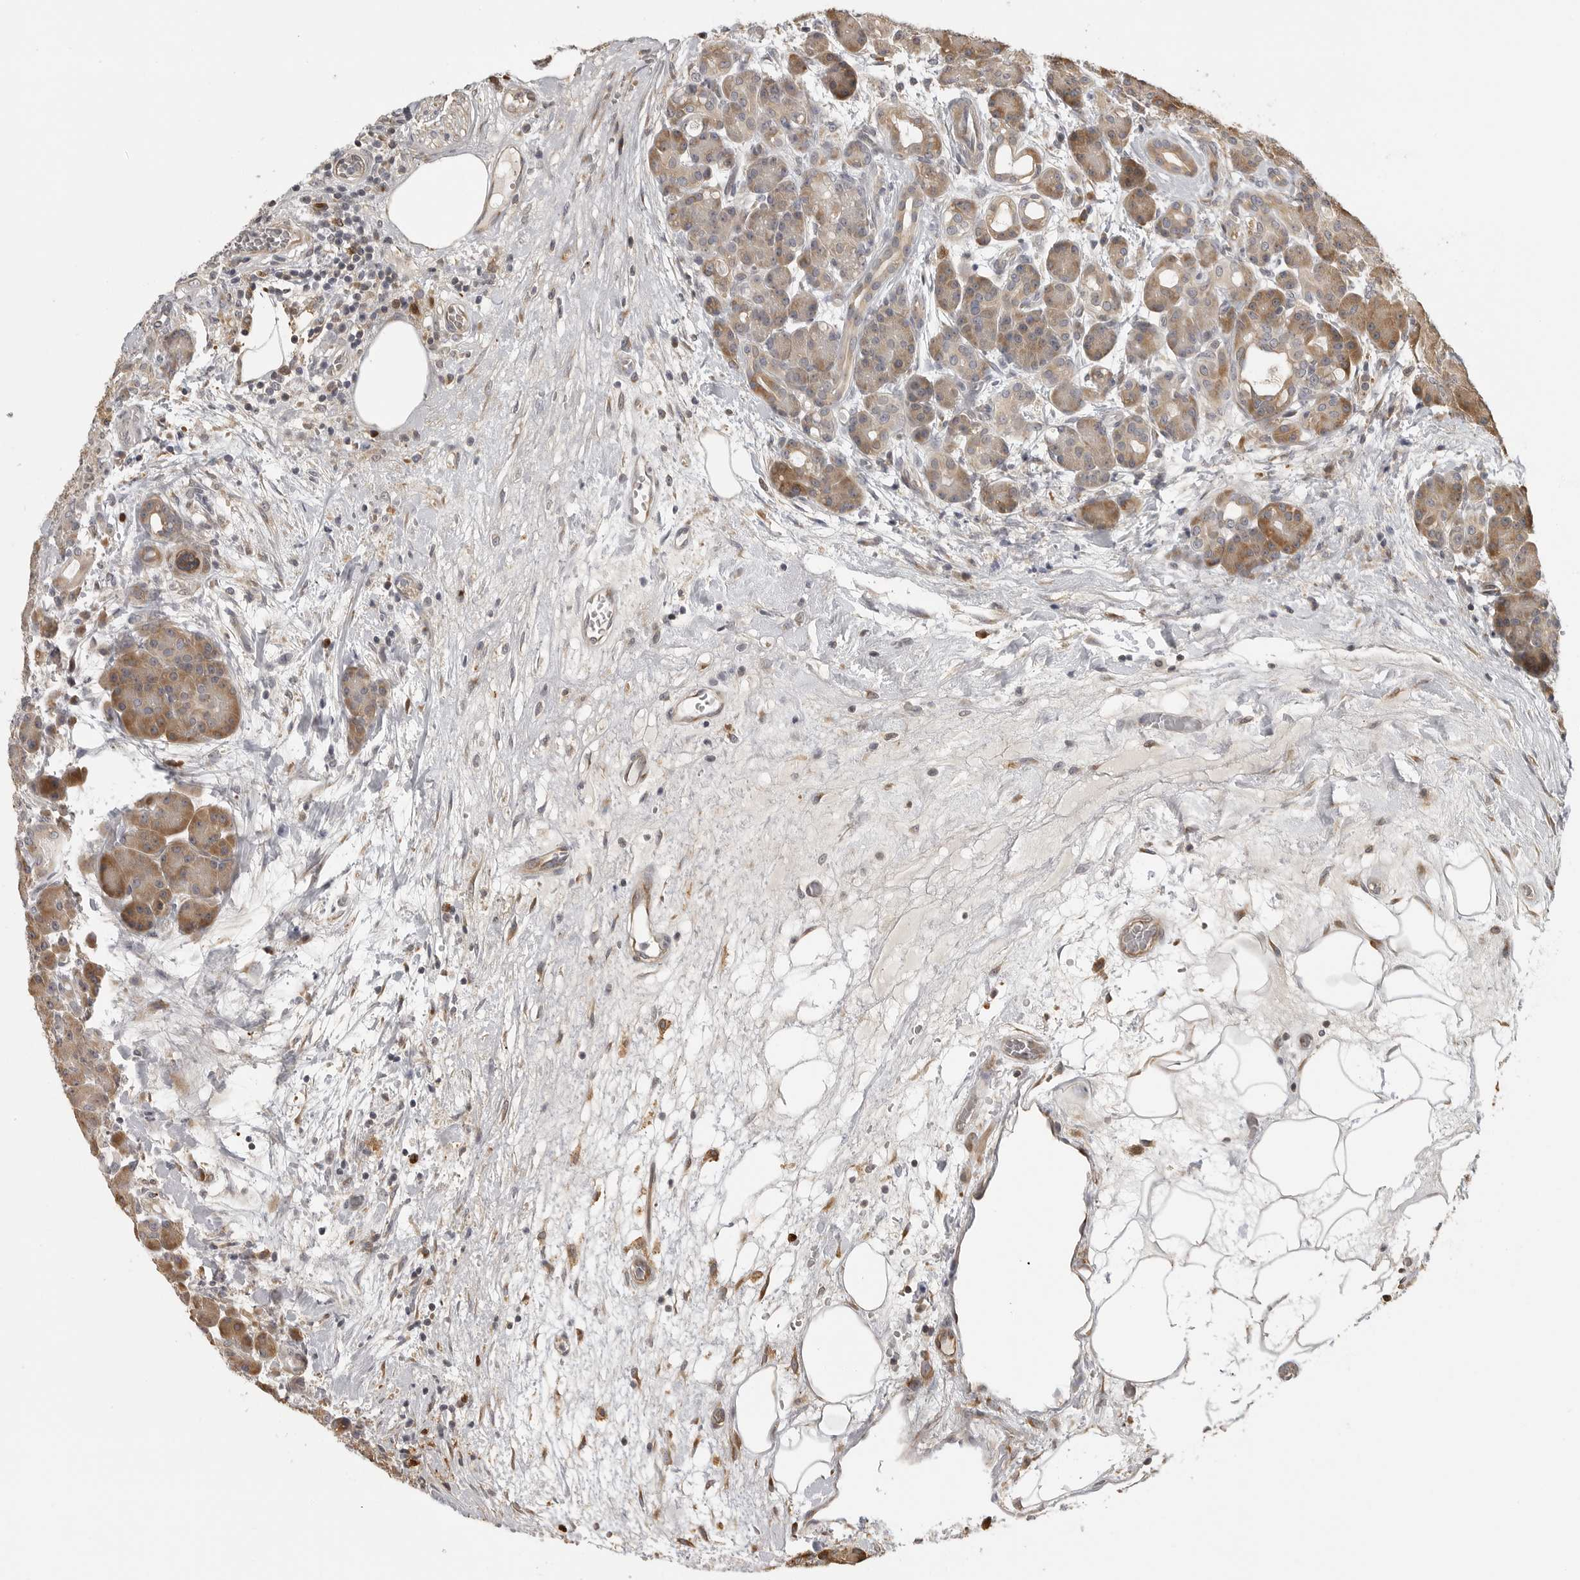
{"staining": {"intensity": "moderate", "quantity": ">75%", "location": "cytoplasmic/membranous"}, "tissue": "pancreas", "cell_type": "Exocrine glandular cells", "image_type": "normal", "snomed": [{"axis": "morphology", "description": "Normal tissue, NOS"}, {"axis": "topography", "description": "Pancreas"}], "caption": "Unremarkable pancreas reveals moderate cytoplasmic/membranous positivity in about >75% of exocrine glandular cells, visualized by immunohistochemistry. The staining is performed using DAB brown chromogen to label protein expression. The nuclei are counter-stained blue using hematoxylin.", "gene": "IDO1", "patient": {"sex": "male", "age": 63}}